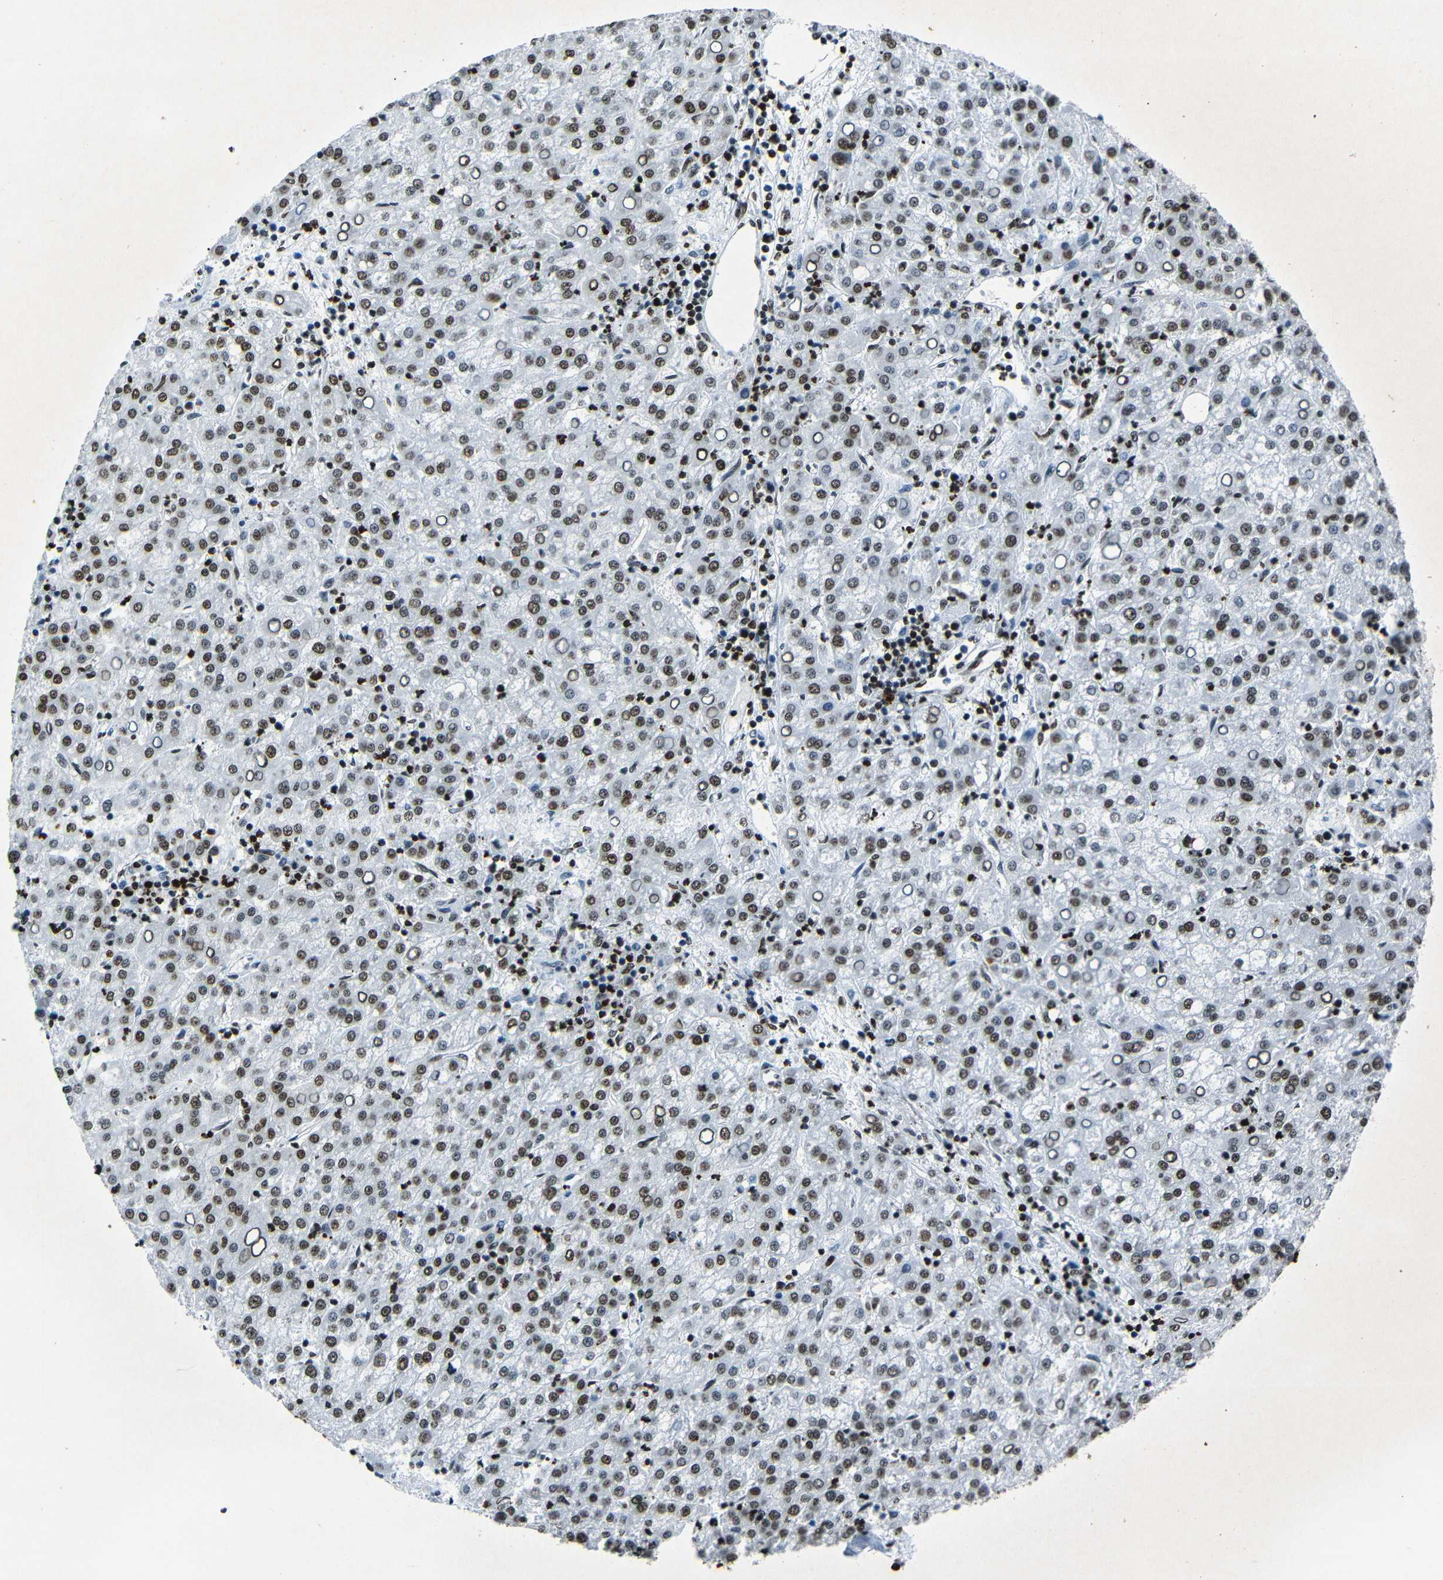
{"staining": {"intensity": "moderate", "quantity": "25%-75%", "location": "nuclear"}, "tissue": "liver cancer", "cell_type": "Tumor cells", "image_type": "cancer", "snomed": [{"axis": "morphology", "description": "Carcinoma, Hepatocellular, NOS"}, {"axis": "topography", "description": "Liver"}], "caption": "Immunohistochemistry of liver hepatocellular carcinoma shows medium levels of moderate nuclear expression in approximately 25%-75% of tumor cells.", "gene": "HMGN1", "patient": {"sex": "female", "age": 58}}